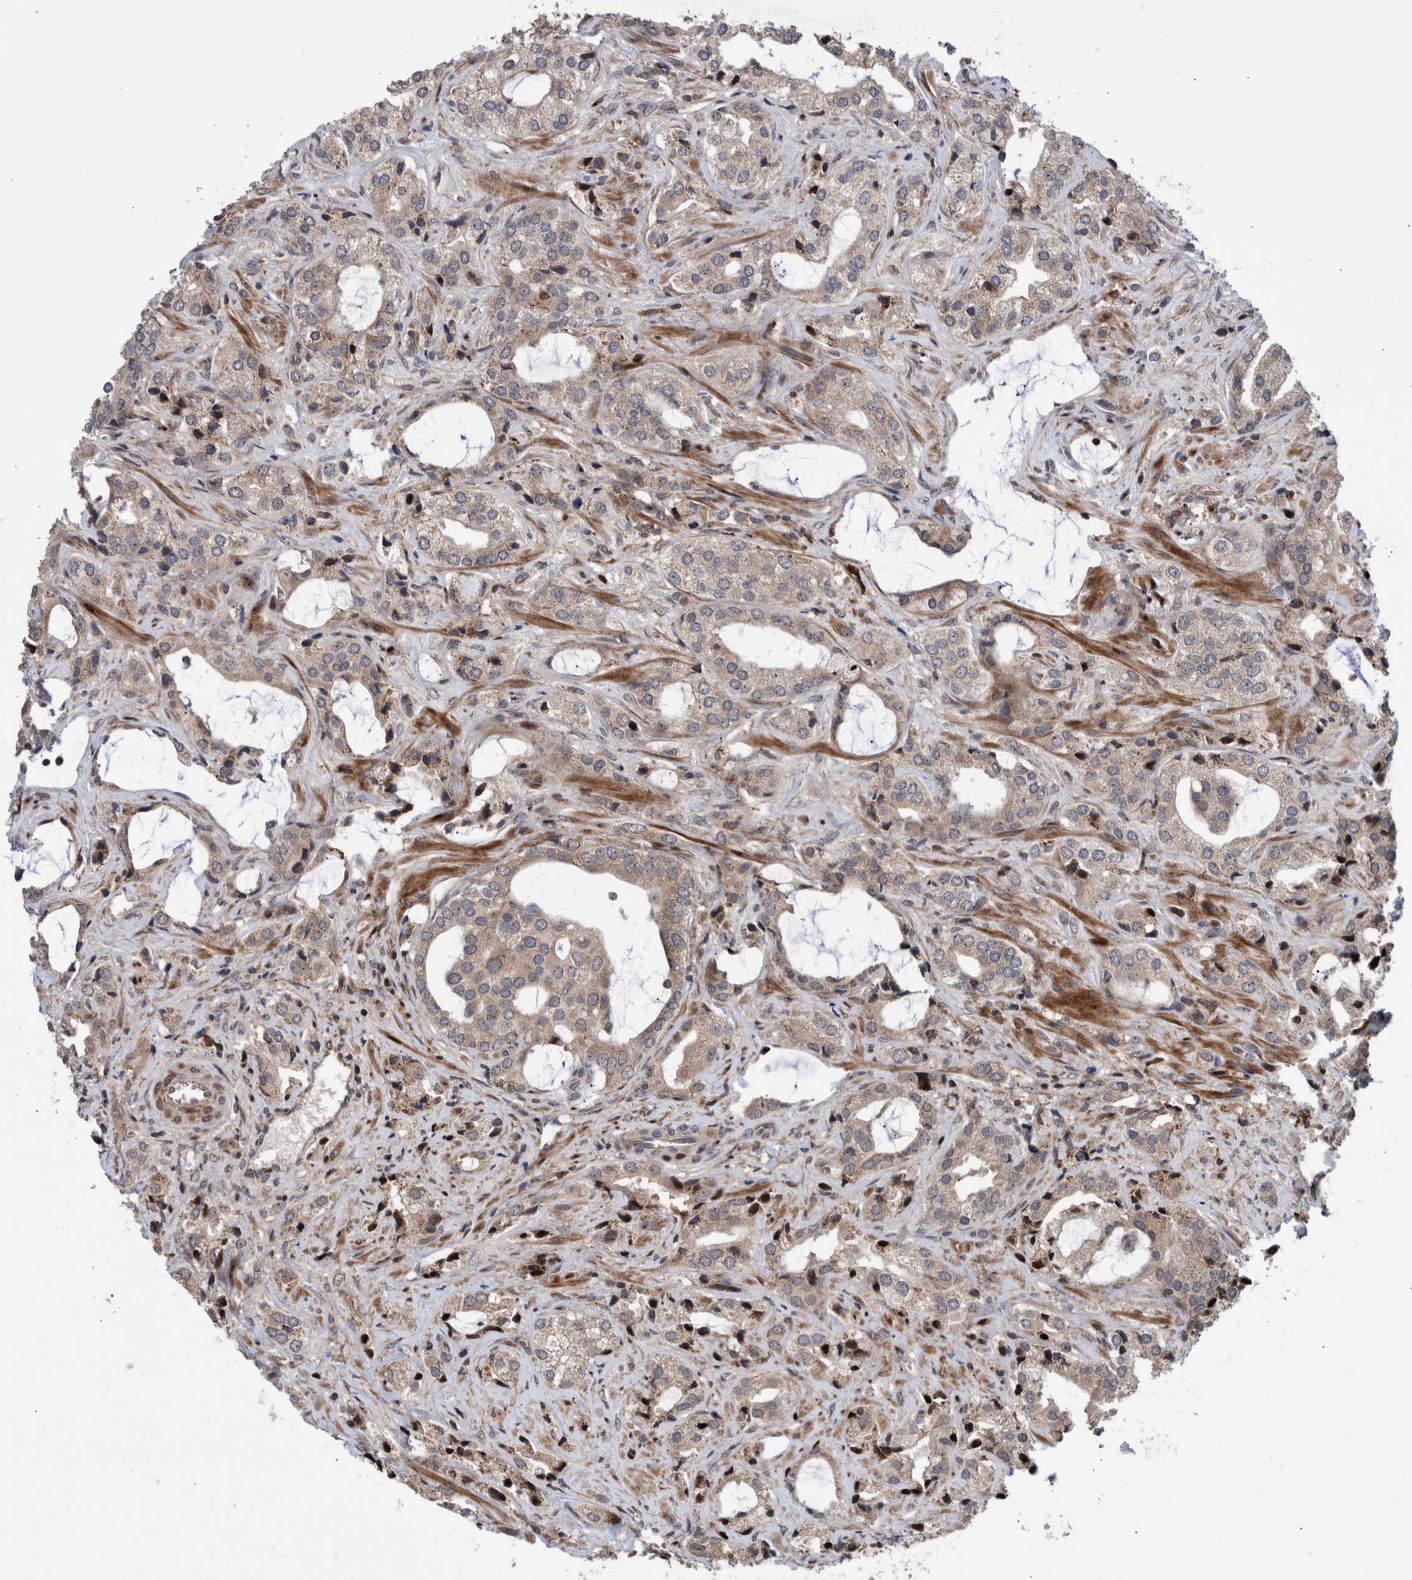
{"staining": {"intensity": "weak", "quantity": "<25%", "location": "cytoplasmic/membranous"}, "tissue": "prostate cancer", "cell_type": "Tumor cells", "image_type": "cancer", "snomed": [{"axis": "morphology", "description": "Adenocarcinoma, High grade"}, {"axis": "topography", "description": "Prostate"}], "caption": "Immunohistochemical staining of human prostate cancer (high-grade adenocarcinoma) reveals no significant staining in tumor cells. Brightfield microscopy of IHC stained with DAB (3,3'-diaminobenzidine) (brown) and hematoxylin (blue), captured at high magnification.", "gene": "SHISA6", "patient": {"sex": "male", "age": 66}}